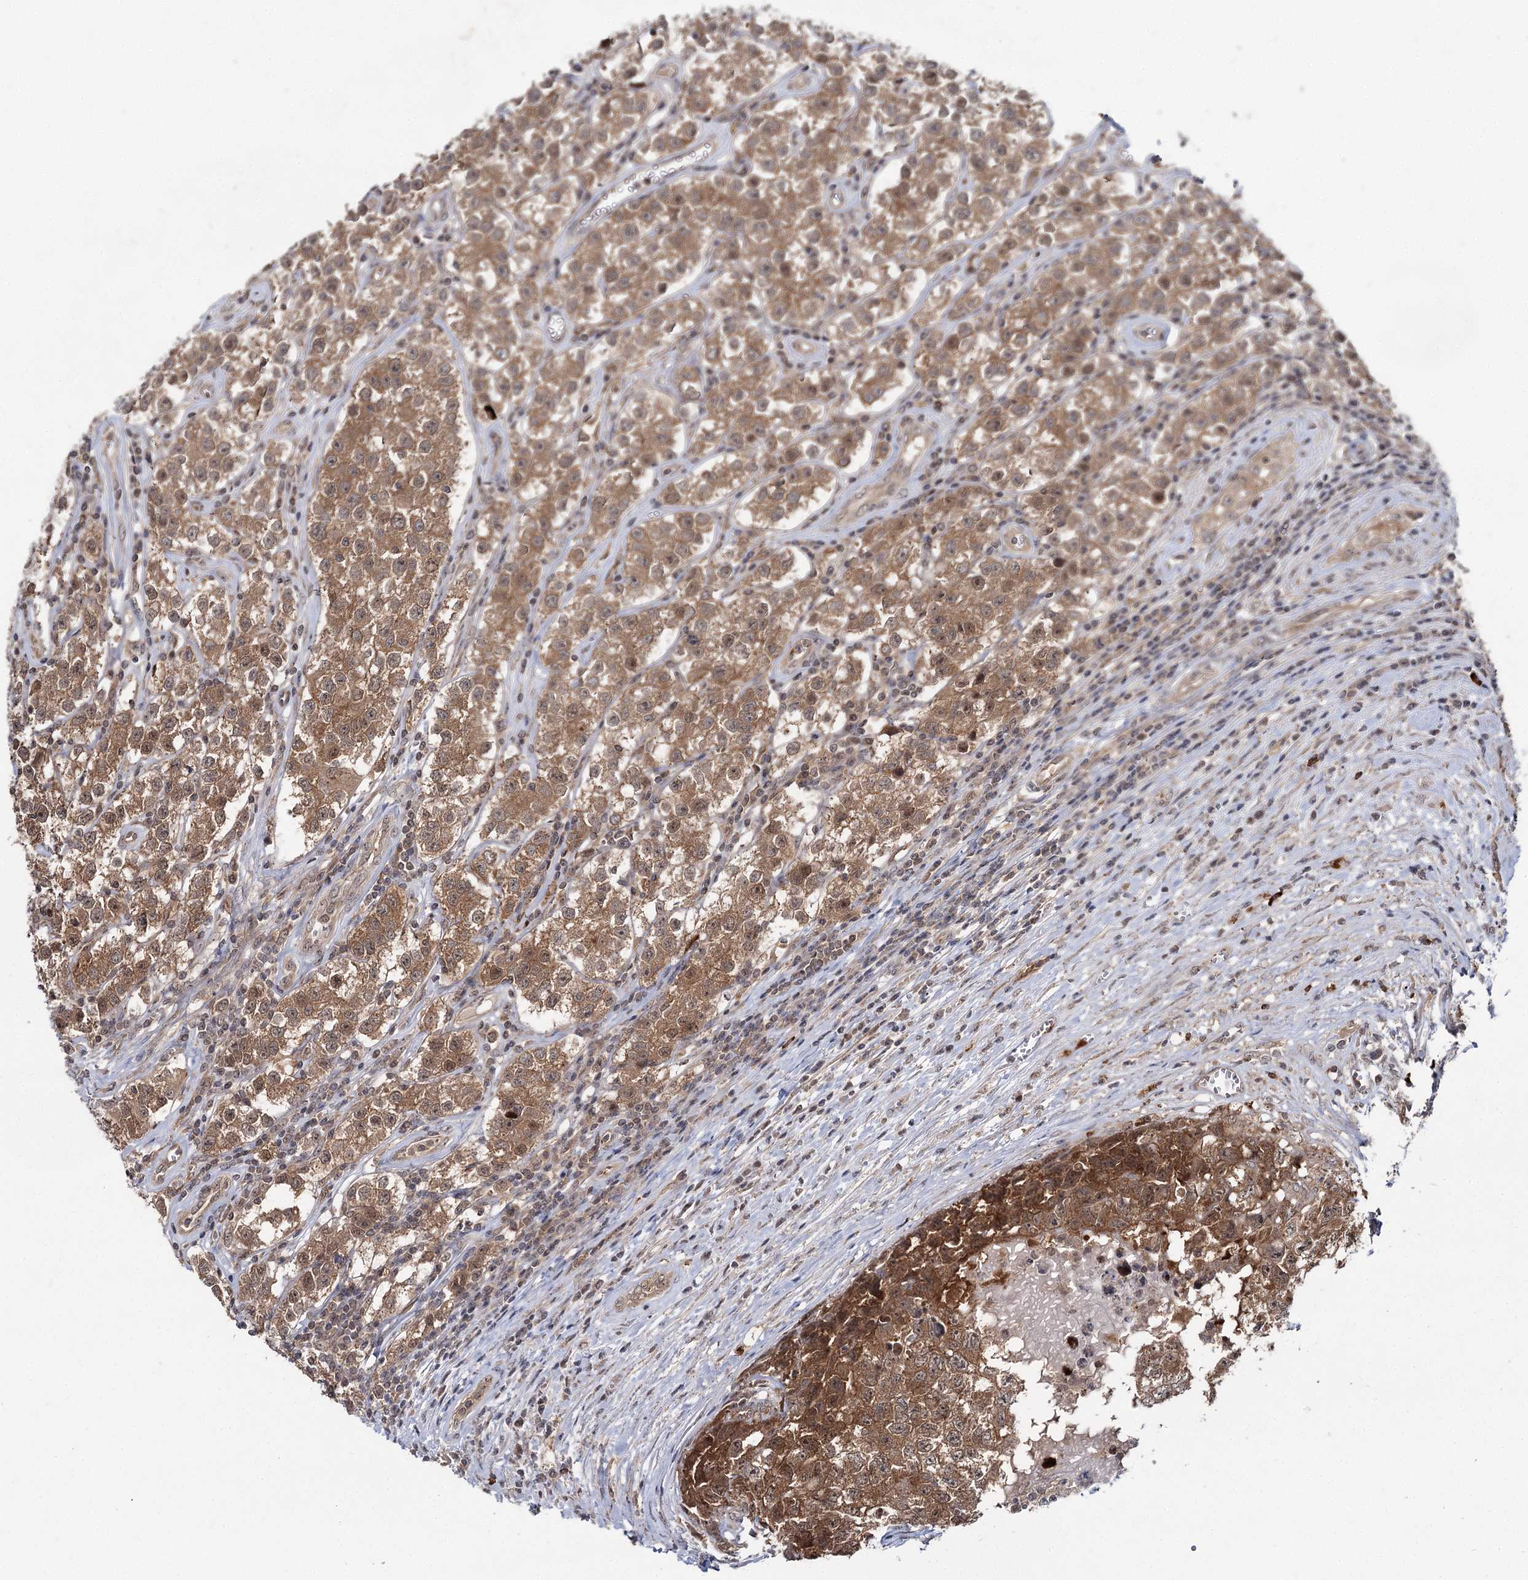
{"staining": {"intensity": "moderate", "quantity": ">75%", "location": "cytoplasmic/membranous"}, "tissue": "testis cancer", "cell_type": "Tumor cells", "image_type": "cancer", "snomed": [{"axis": "morphology", "description": "Seminoma, NOS"}, {"axis": "morphology", "description": "Carcinoma, Embryonal, NOS"}, {"axis": "topography", "description": "Testis"}], "caption": "Immunohistochemical staining of human embryonal carcinoma (testis) reveals medium levels of moderate cytoplasmic/membranous staining in about >75% of tumor cells.", "gene": "WDR44", "patient": {"sex": "male", "age": 43}}